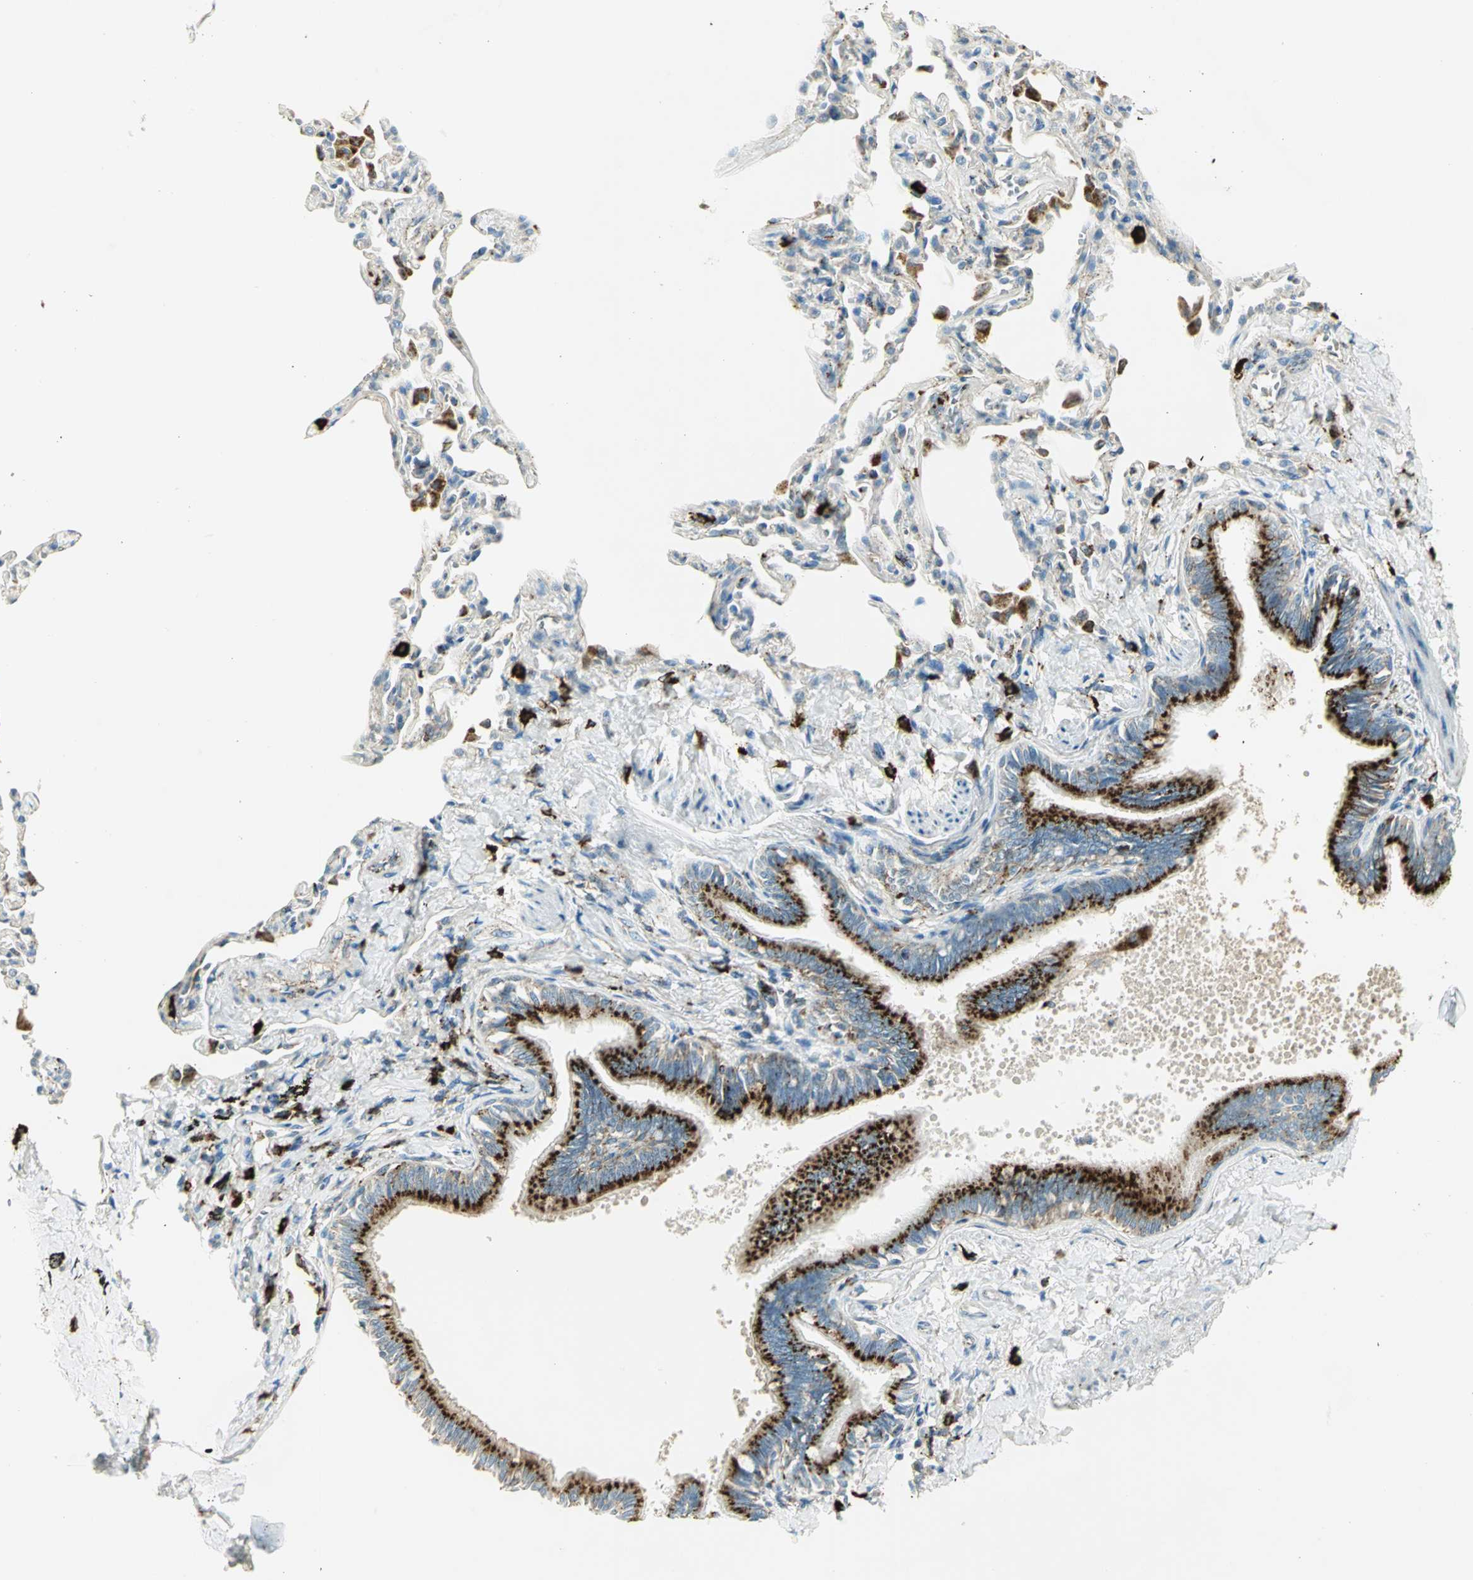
{"staining": {"intensity": "strong", "quantity": ">75%", "location": "cytoplasmic/membranous"}, "tissue": "bronchus", "cell_type": "Respiratory epithelial cells", "image_type": "normal", "snomed": [{"axis": "morphology", "description": "Normal tissue, NOS"}, {"axis": "topography", "description": "Lung"}], "caption": "This image reveals immunohistochemistry staining of unremarkable bronchus, with high strong cytoplasmic/membranous staining in approximately >75% of respiratory epithelial cells.", "gene": "ARSA", "patient": {"sex": "male", "age": 64}}